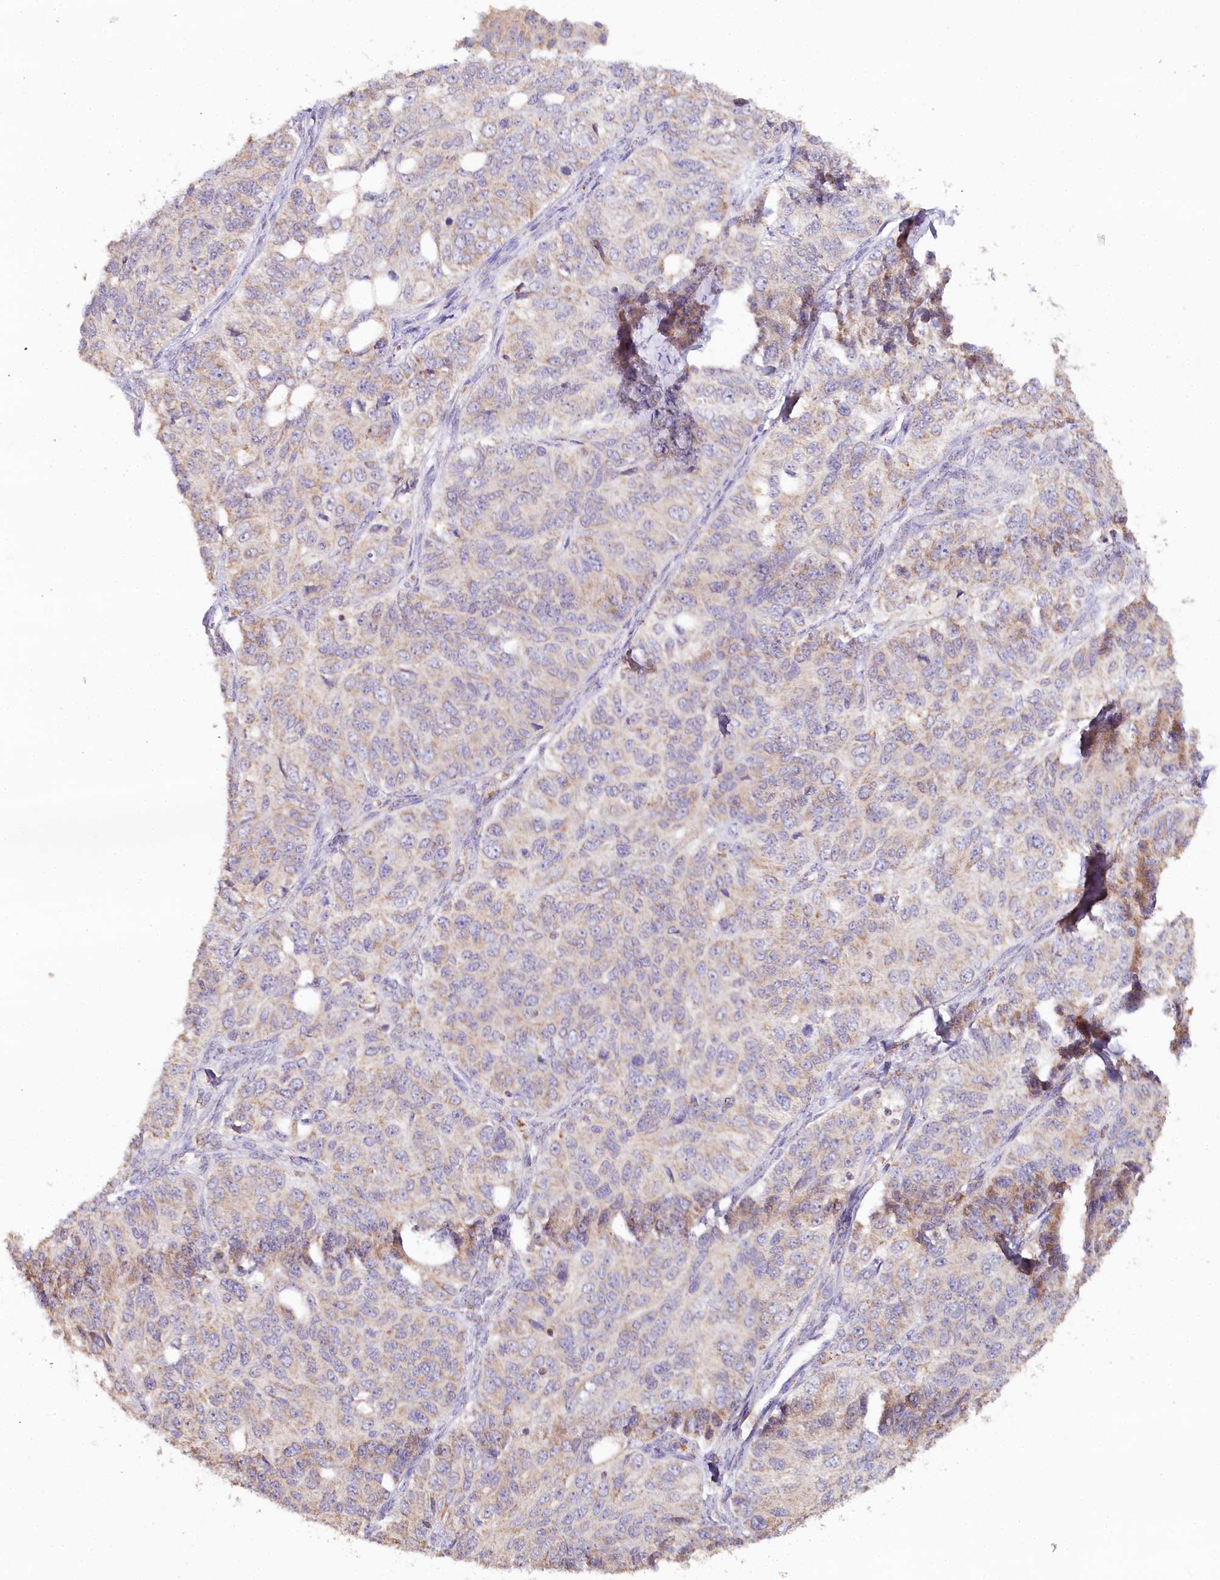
{"staining": {"intensity": "moderate", "quantity": "25%-75%", "location": "cytoplasmic/membranous"}, "tissue": "ovarian cancer", "cell_type": "Tumor cells", "image_type": "cancer", "snomed": [{"axis": "morphology", "description": "Carcinoma, endometroid"}, {"axis": "topography", "description": "Ovary"}], "caption": "Human ovarian cancer (endometroid carcinoma) stained for a protein (brown) shows moderate cytoplasmic/membranous positive expression in approximately 25%-75% of tumor cells.", "gene": "MMP25", "patient": {"sex": "female", "age": 51}}